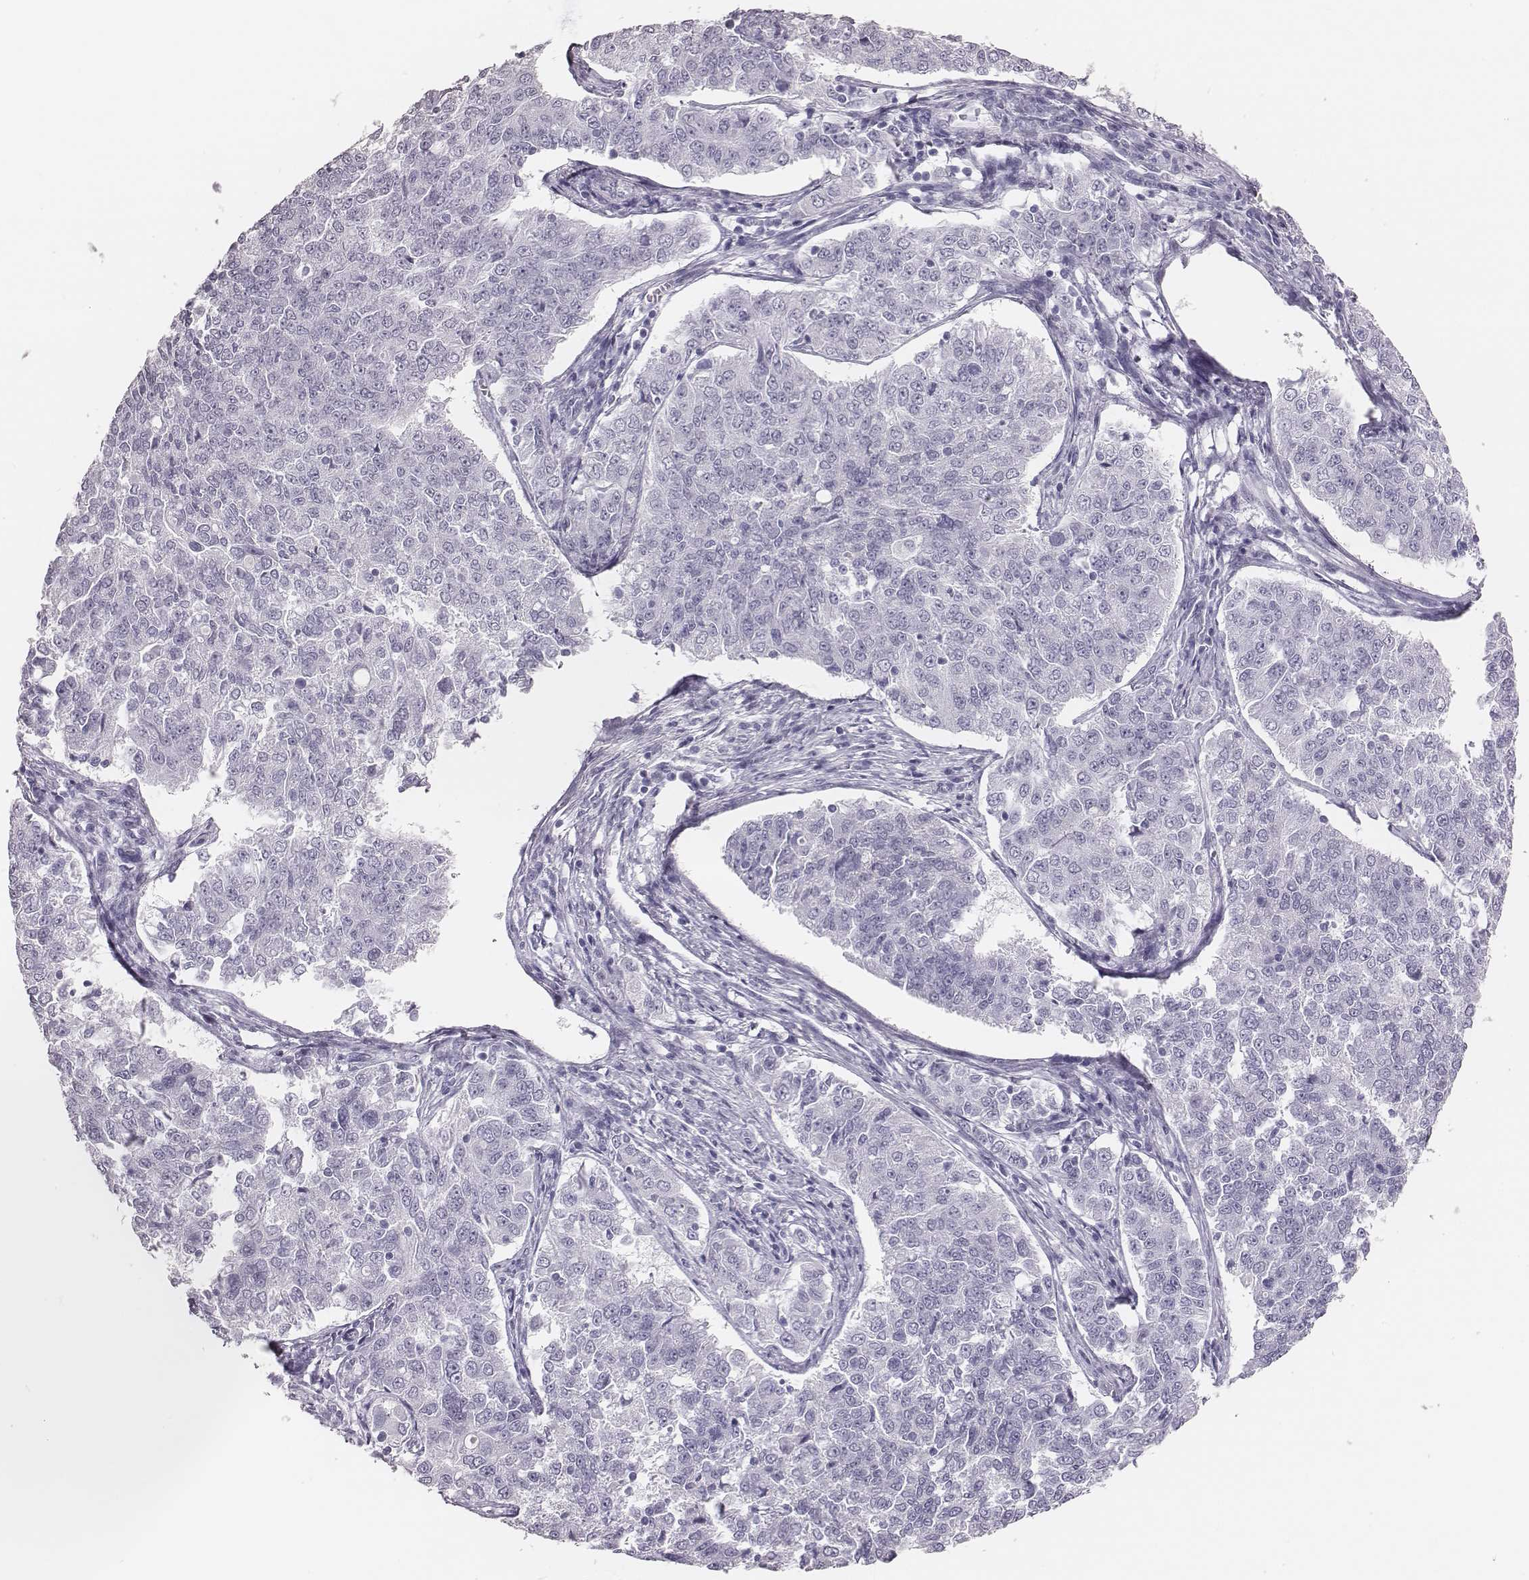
{"staining": {"intensity": "negative", "quantity": "none", "location": "none"}, "tissue": "endometrial cancer", "cell_type": "Tumor cells", "image_type": "cancer", "snomed": [{"axis": "morphology", "description": "Adenocarcinoma, NOS"}, {"axis": "topography", "description": "Endometrium"}], "caption": "DAB (3,3'-diaminobenzidine) immunohistochemical staining of human endometrial cancer (adenocarcinoma) reveals no significant positivity in tumor cells.", "gene": "H1-6", "patient": {"sex": "female", "age": 43}}